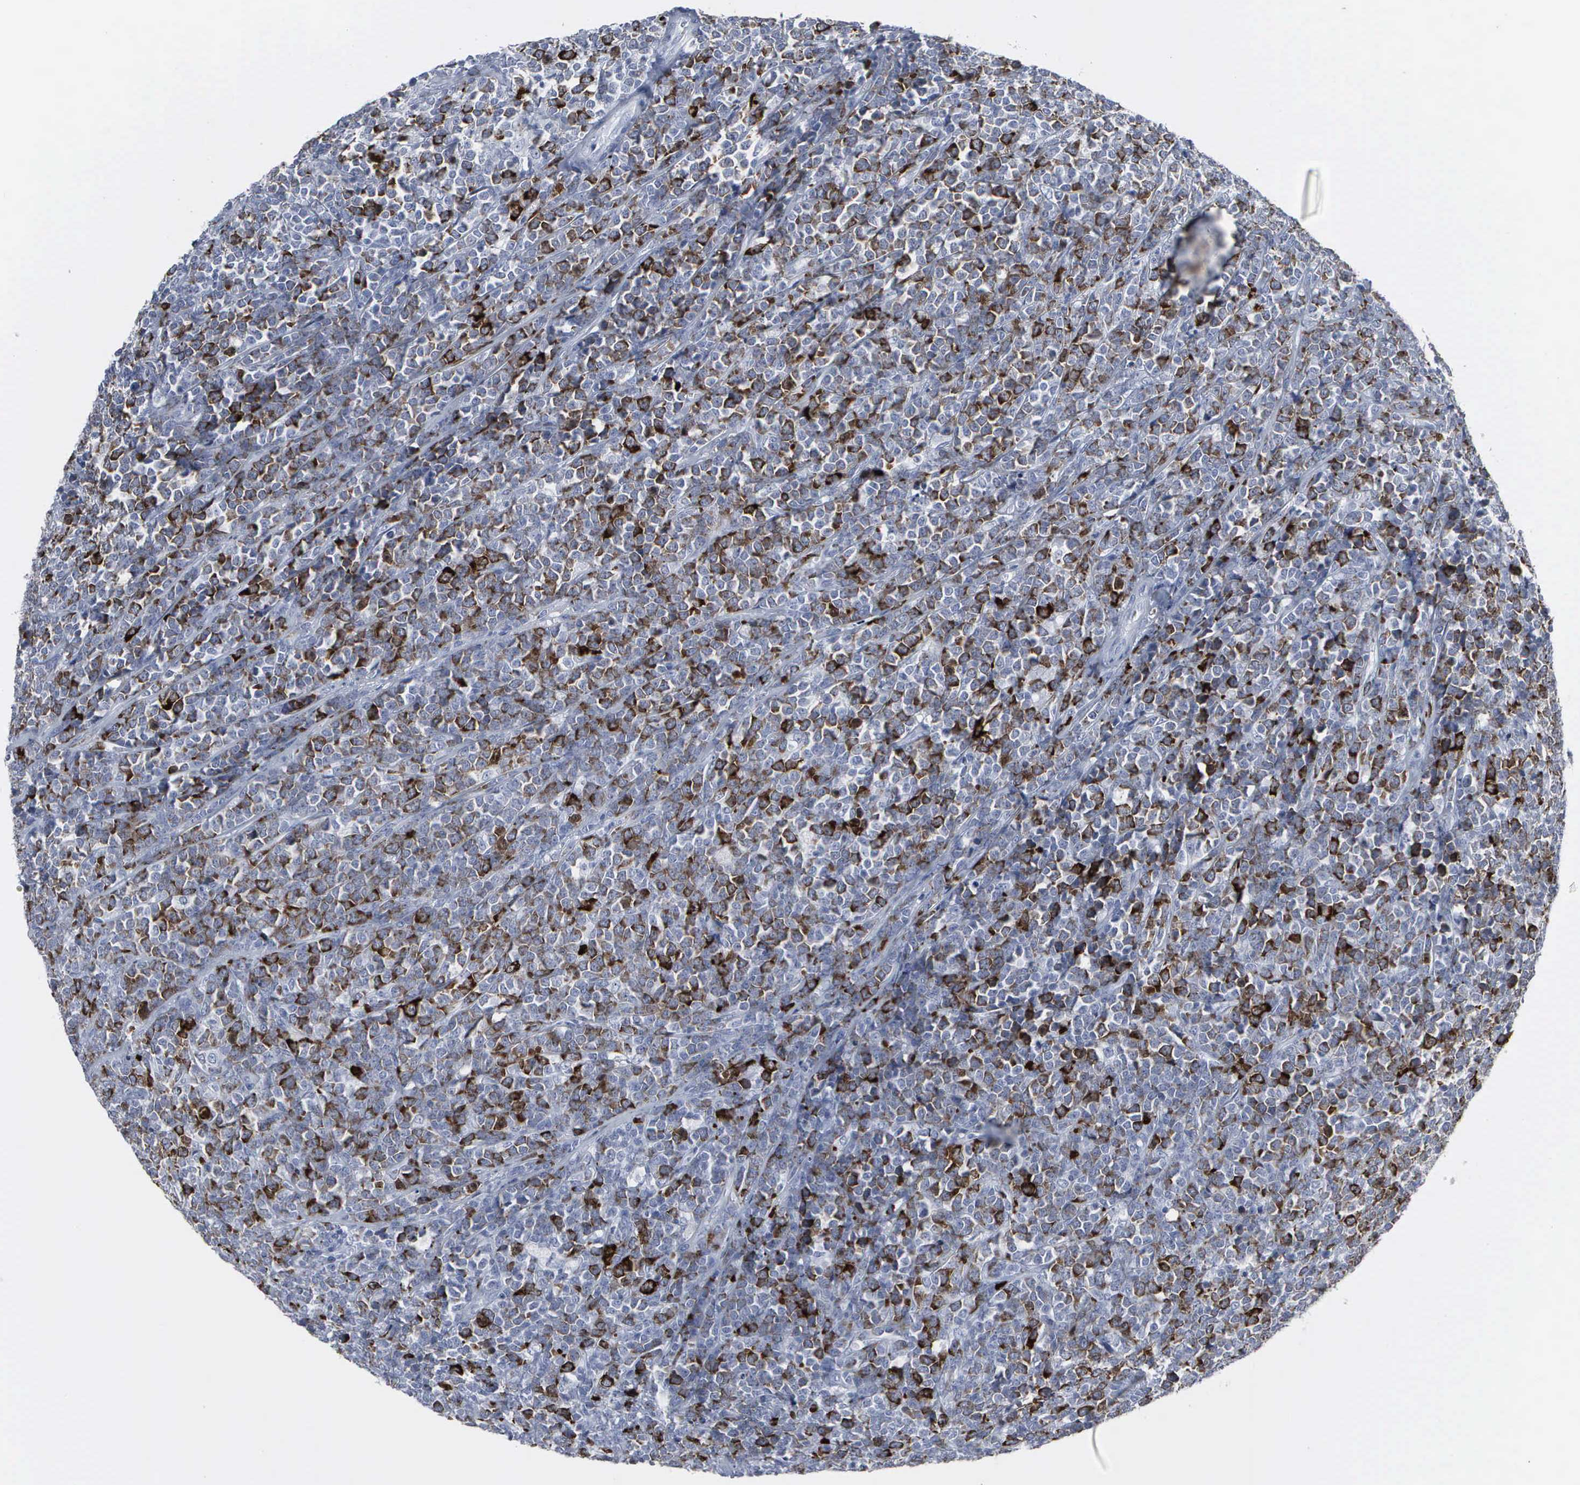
{"staining": {"intensity": "strong", "quantity": "25%-75%", "location": "cytoplasmic/membranous"}, "tissue": "lymphoma", "cell_type": "Tumor cells", "image_type": "cancer", "snomed": [{"axis": "morphology", "description": "Malignant lymphoma, non-Hodgkin's type, High grade"}, {"axis": "topography", "description": "Small intestine"}, {"axis": "topography", "description": "Colon"}], "caption": "Human lymphoma stained for a protein (brown) shows strong cytoplasmic/membranous positive positivity in approximately 25%-75% of tumor cells.", "gene": "CCNB1", "patient": {"sex": "male", "age": 8}}